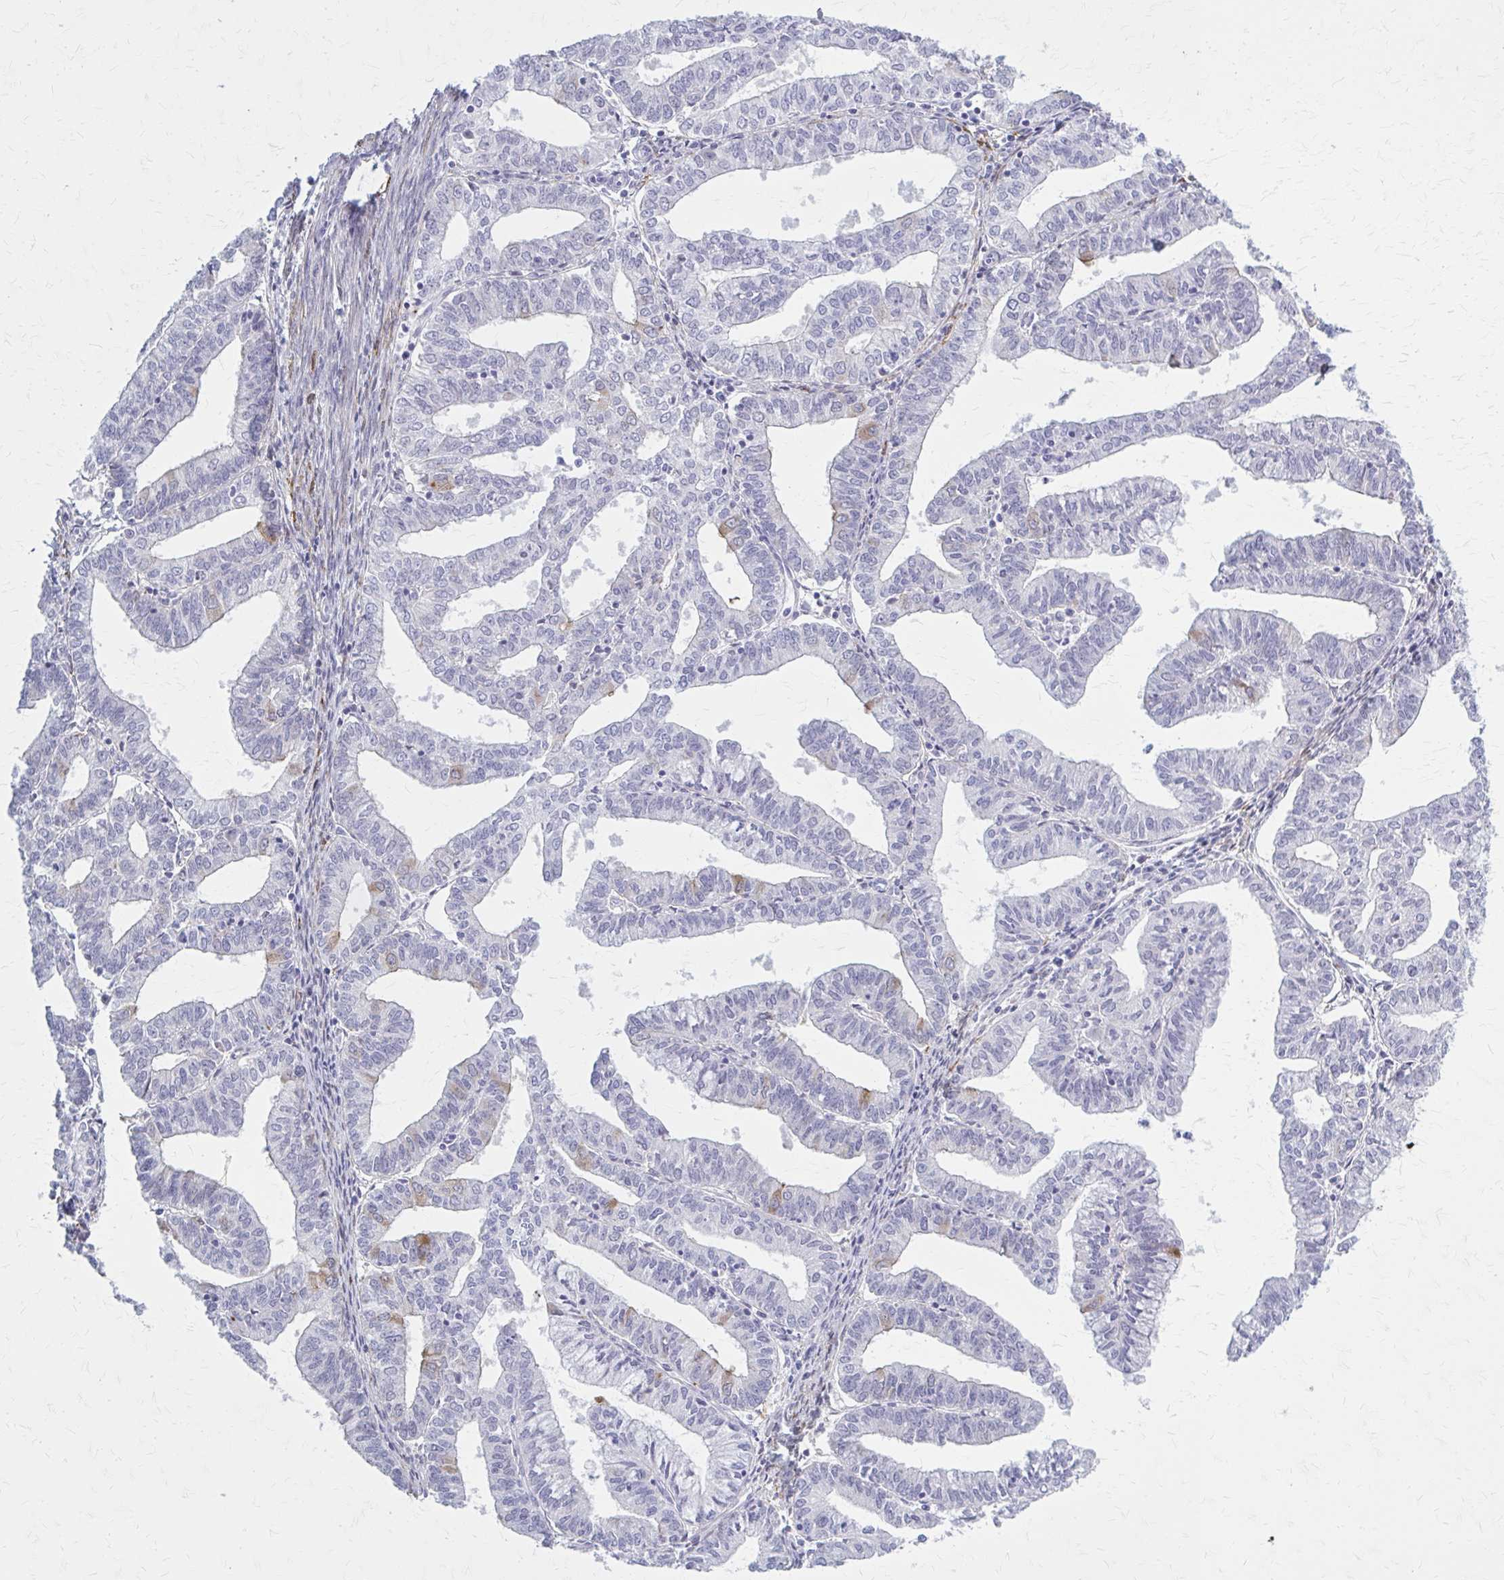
{"staining": {"intensity": "weak", "quantity": "<25%", "location": "cytoplasmic/membranous"}, "tissue": "endometrial cancer", "cell_type": "Tumor cells", "image_type": "cancer", "snomed": [{"axis": "morphology", "description": "Adenocarcinoma, NOS"}, {"axis": "topography", "description": "Endometrium"}], "caption": "Protein analysis of endometrial cancer (adenocarcinoma) displays no significant staining in tumor cells.", "gene": "SERPIND1", "patient": {"sex": "female", "age": 61}}